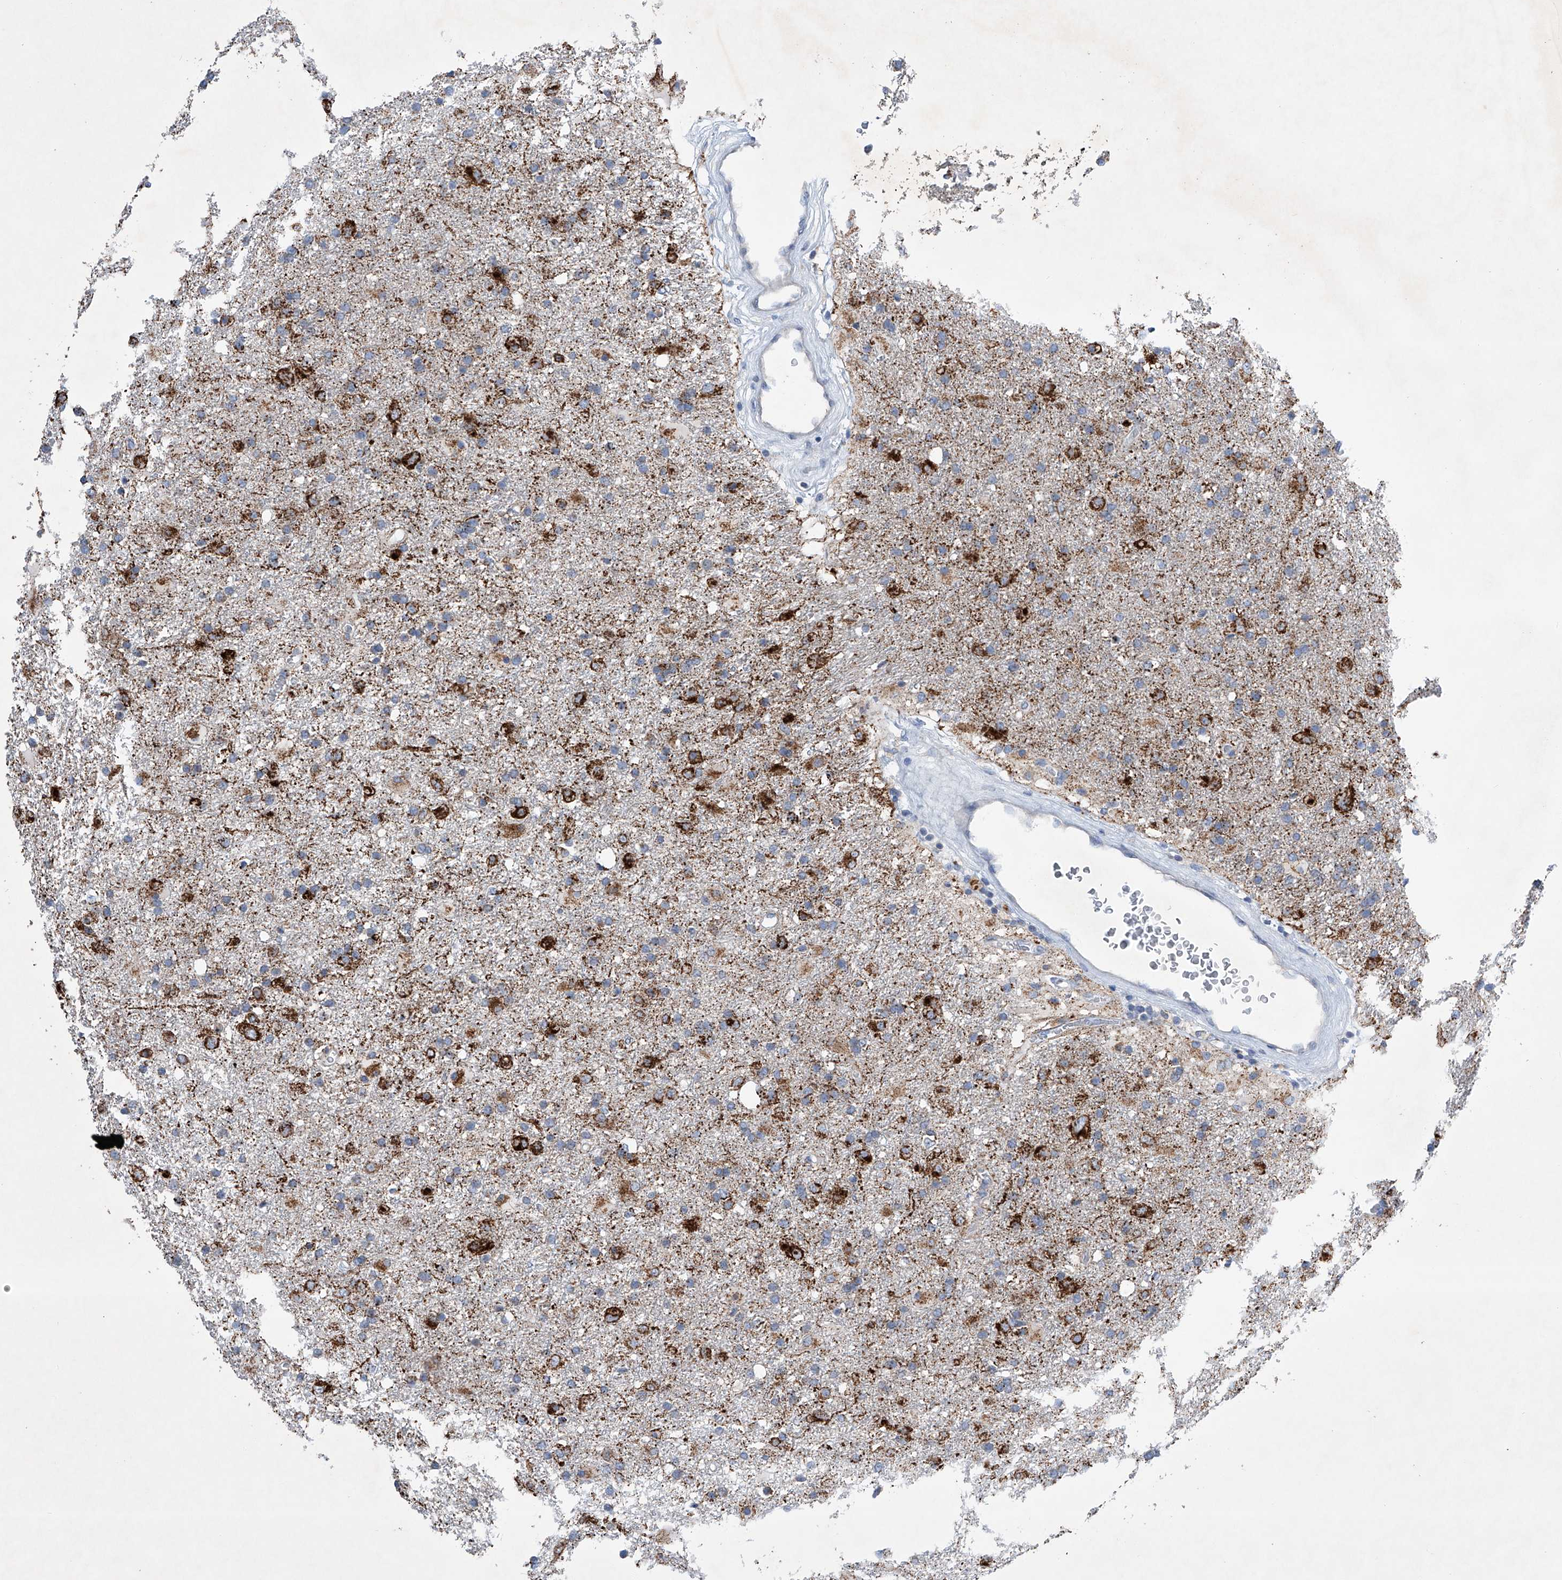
{"staining": {"intensity": "strong", "quantity": "25%-75%", "location": "cytoplasmic/membranous"}, "tissue": "glioma", "cell_type": "Tumor cells", "image_type": "cancer", "snomed": [{"axis": "morphology", "description": "Glioma, malignant, Low grade"}, {"axis": "topography", "description": "Brain"}], "caption": "High-power microscopy captured an immunohistochemistry micrograph of glioma, revealing strong cytoplasmic/membranous positivity in about 25%-75% of tumor cells.", "gene": "GPC4", "patient": {"sex": "male", "age": 65}}